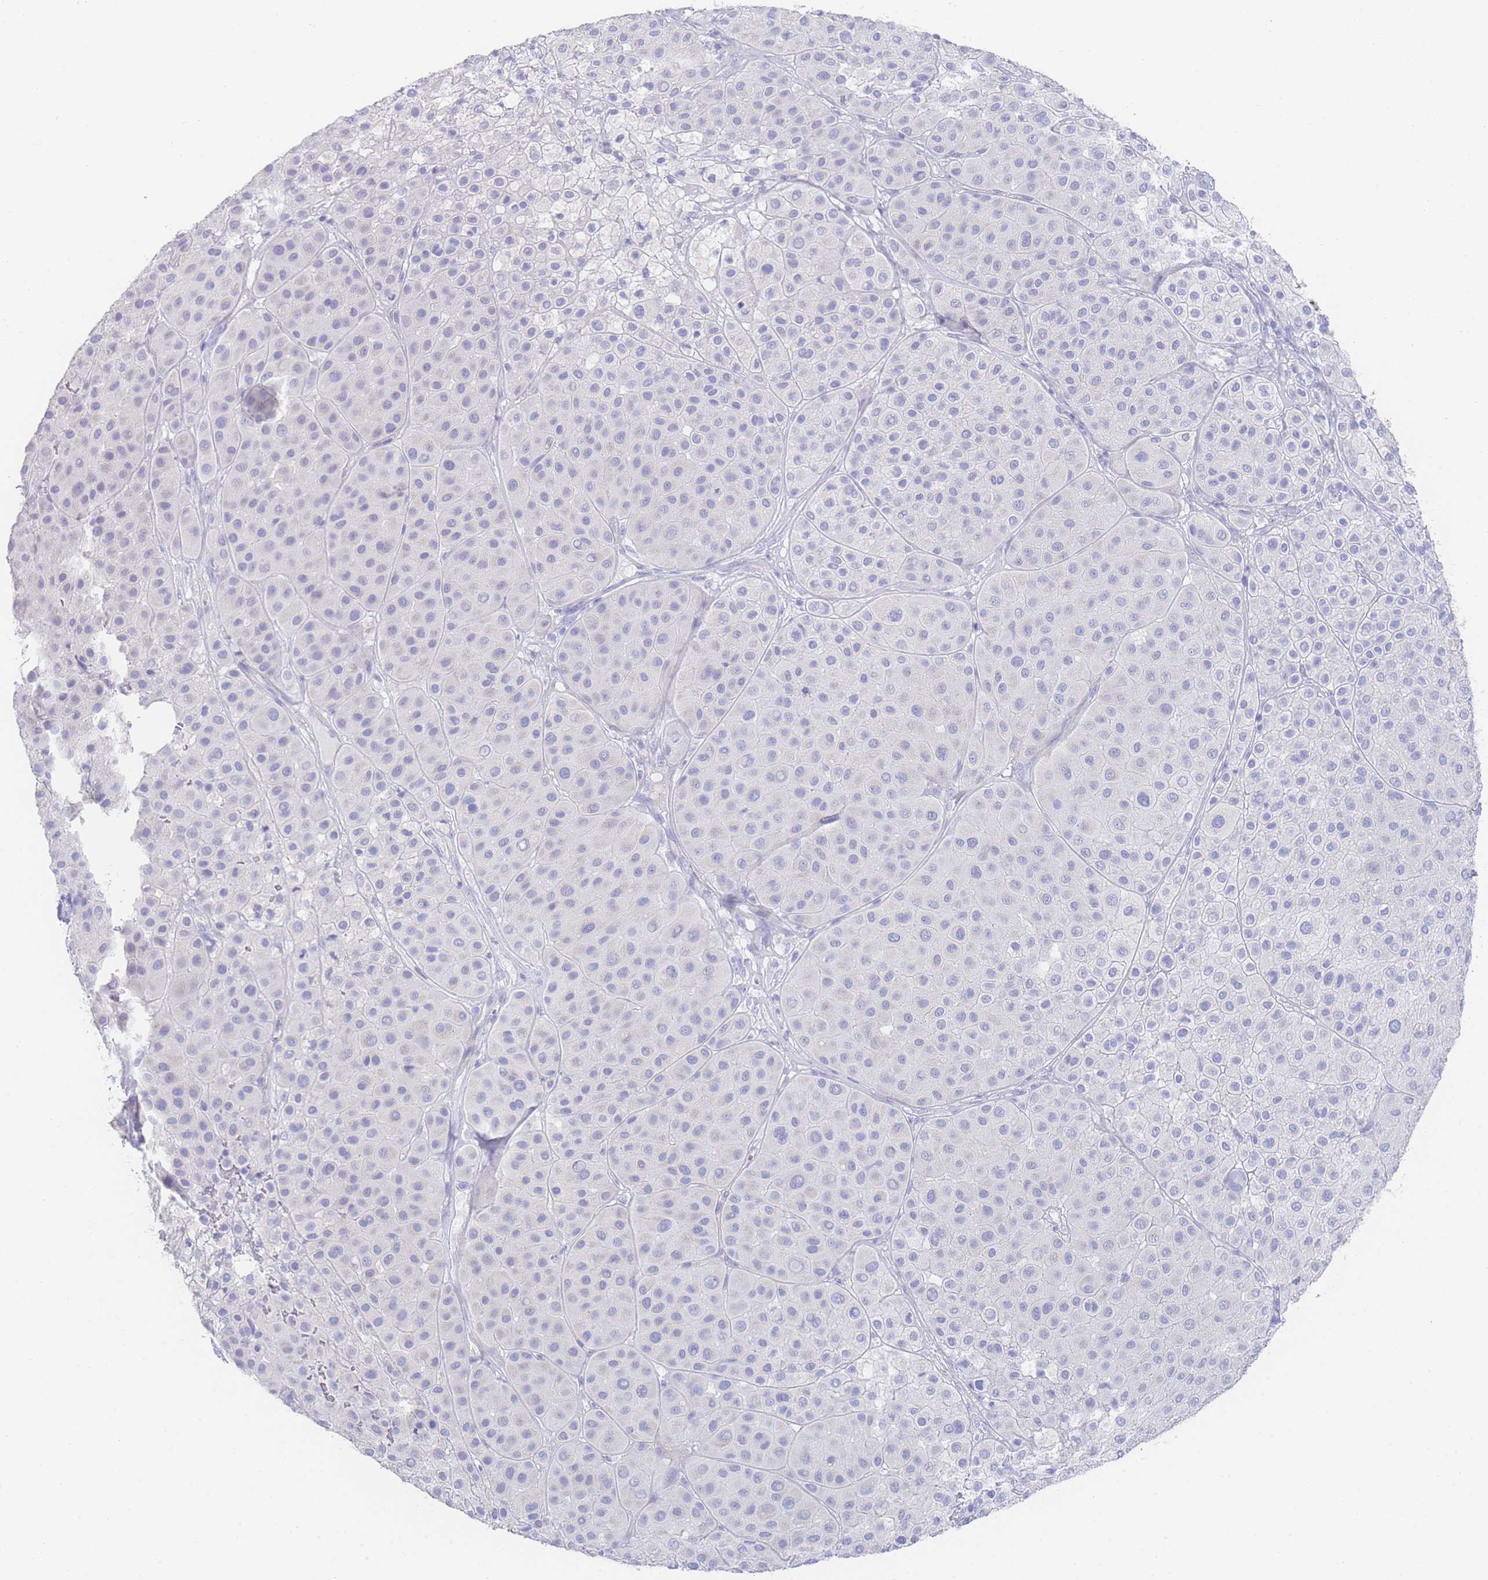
{"staining": {"intensity": "negative", "quantity": "none", "location": "none"}, "tissue": "melanoma", "cell_type": "Tumor cells", "image_type": "cancer", "snomed": [{"axis": "morphology", "description": "Malignant melanoma, Metastatic site"}, {"axis": "topography", "description": "Smooth muscle"}], "caption": "Immunohistochemistry (IHC) of human melanoma shows no expression in tumor cells.", "gene": "LRRC37A", "patient": {"sex": "male", "age": 41}}